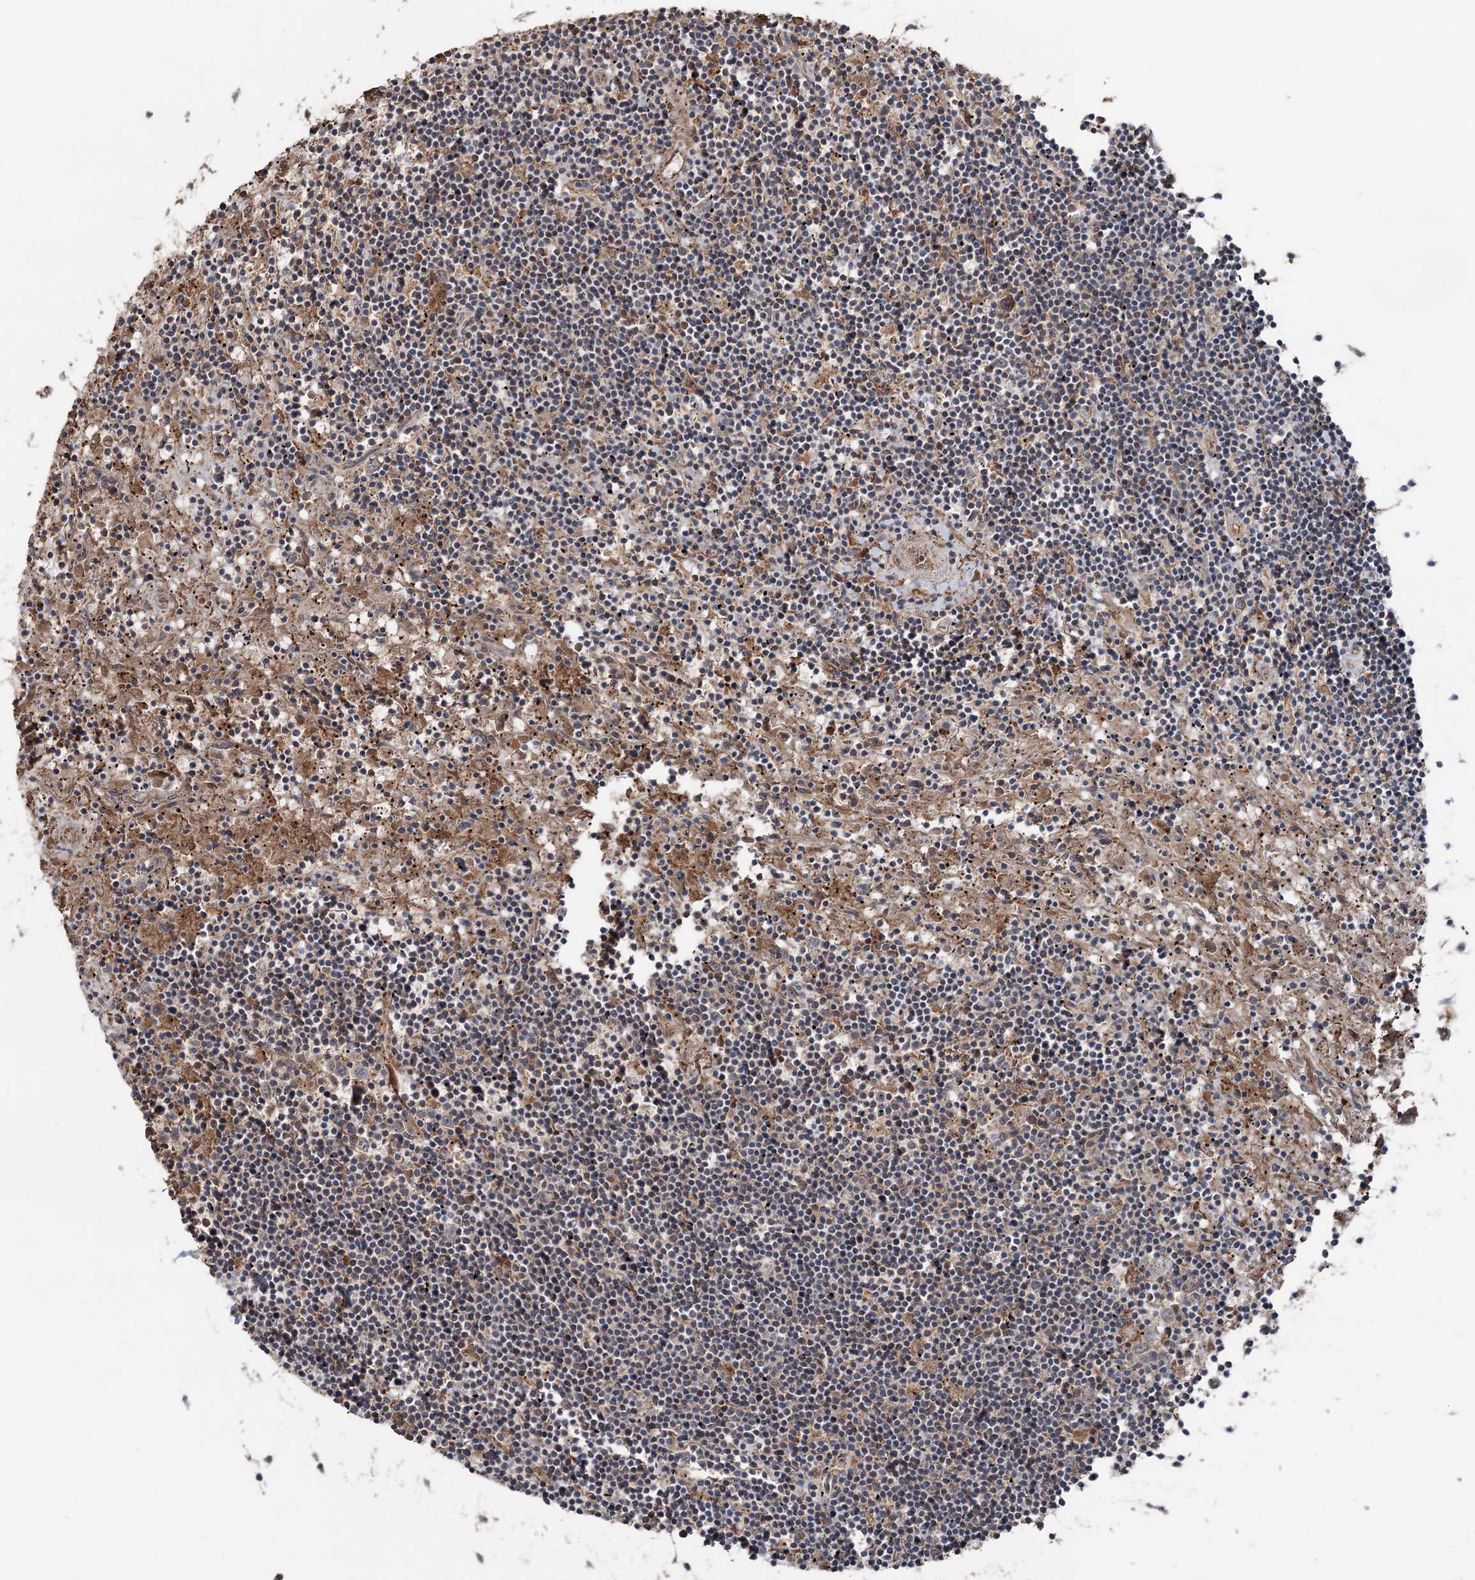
{"staining": {"intensity": "negative", "quantity": "none", "location": "none"}, "tissue": "lymphoma", "cell_type": "Tumor cells", "image_type": "cancer", "snomed": [{"axis": "morphology", "description": "Malignant lymphoma, non-Hodgkin's type, Low grade"}, {"axis": "topography", "description": "Spleen"}], "caption": "This is an immunohistochemistry (IHC) image of lymphoma. There is no staining in tumor cells.", "gene": "MAPK8IP2", "patient": {"sex": "male", "age": 76}}